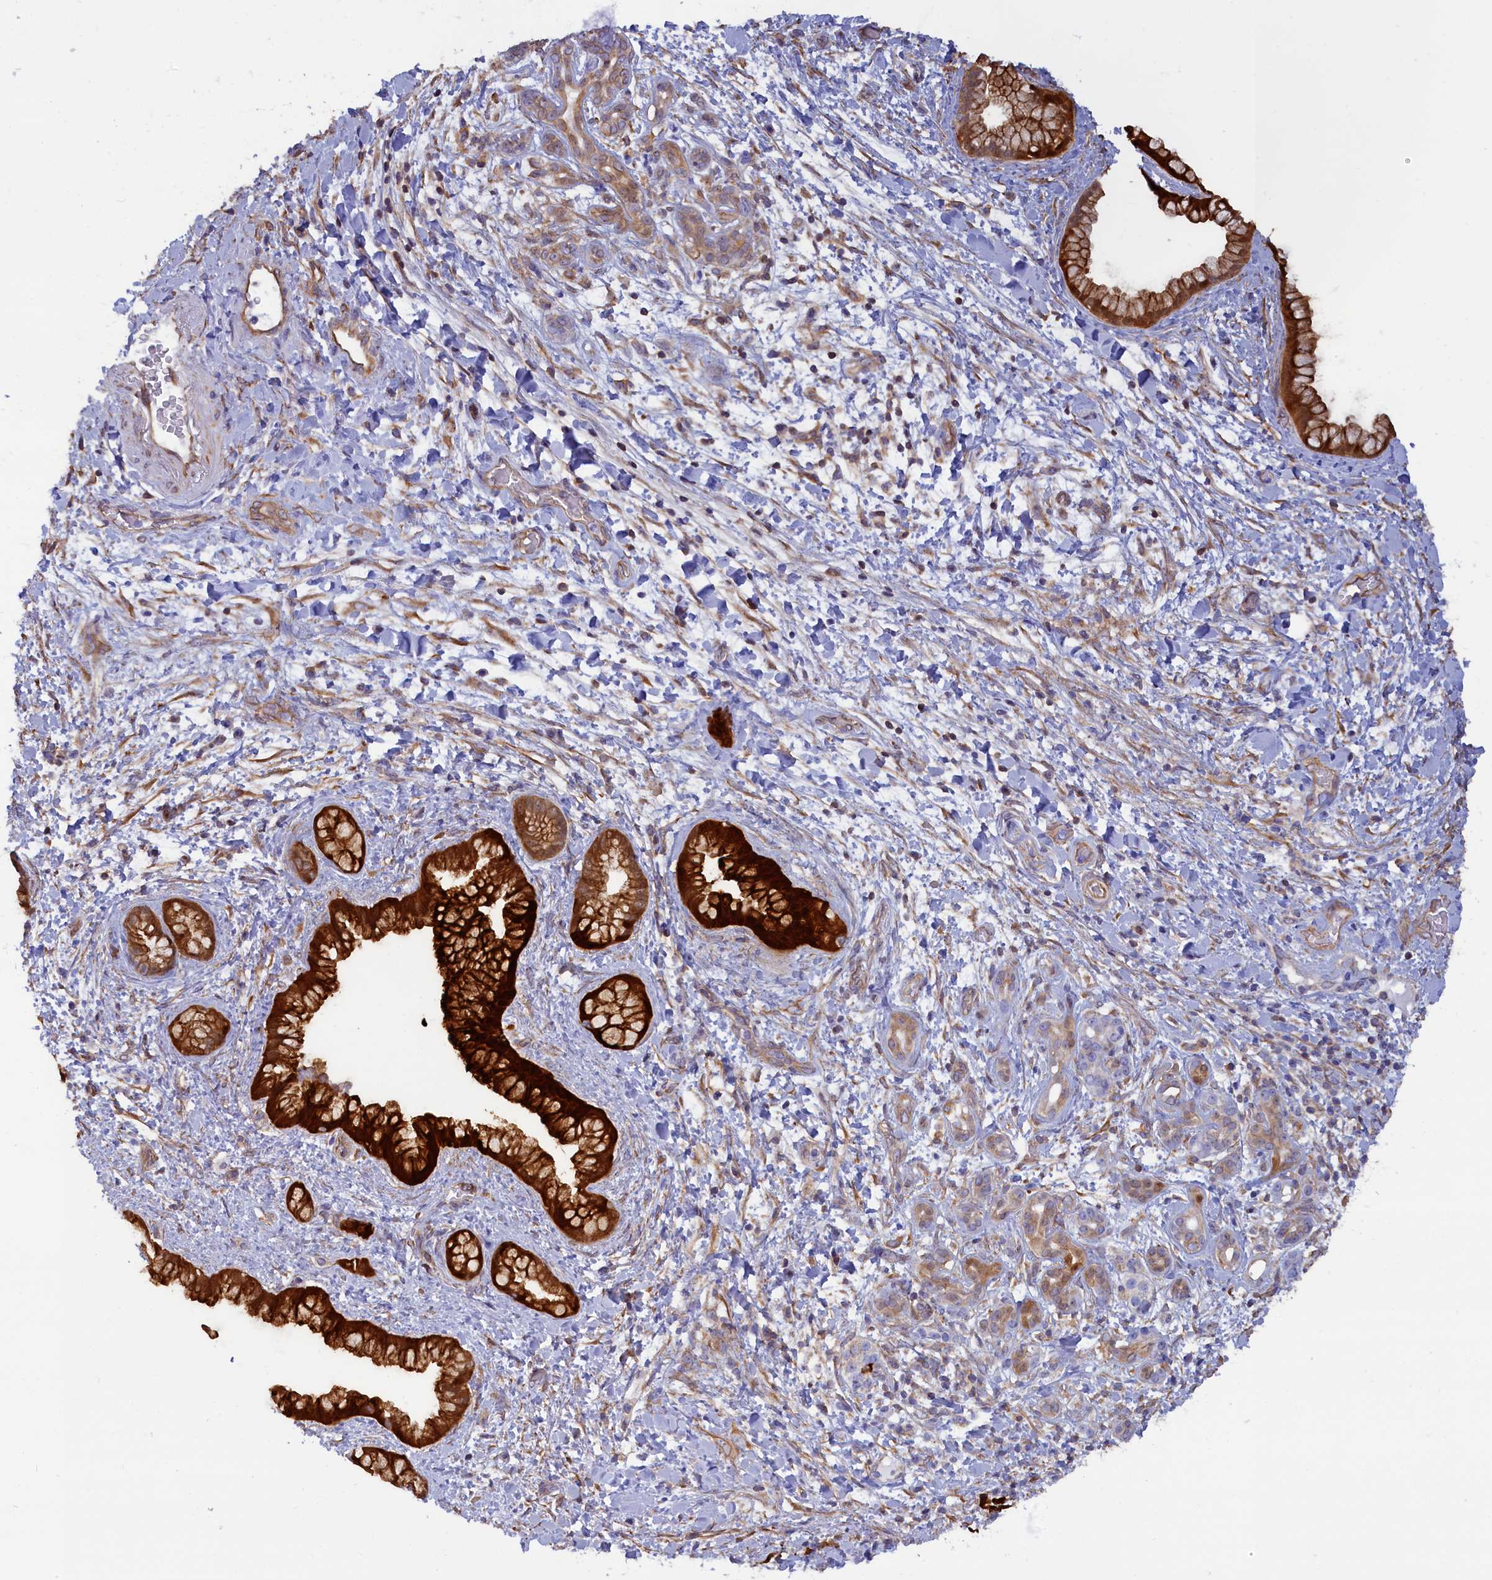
{"staining": {"intensity": "strong", "quantity": ">75%", "location": "cytoplasmic/membranous"}, "tissue": "pancreatic cancer", "cell_type": "Tumor cells", "image_type": "cancer", "snomed": [{"axis": "morphology", "description": "Adenocarcinoma, NOS"}, {"axis": "topography", "description": "Pancreas"}], "caption": "Protein staining shows strong cytoplasmic/membranous positivity in about >75% of tumor cells in pancreatic cancer (adenocarcinoma). Immunohistochemistry (ihc) stains the protein of interest in brown and the nuclei are stained blue.", "gene": "ABCC12", "patient": {"sex": "female", "age": 78}}